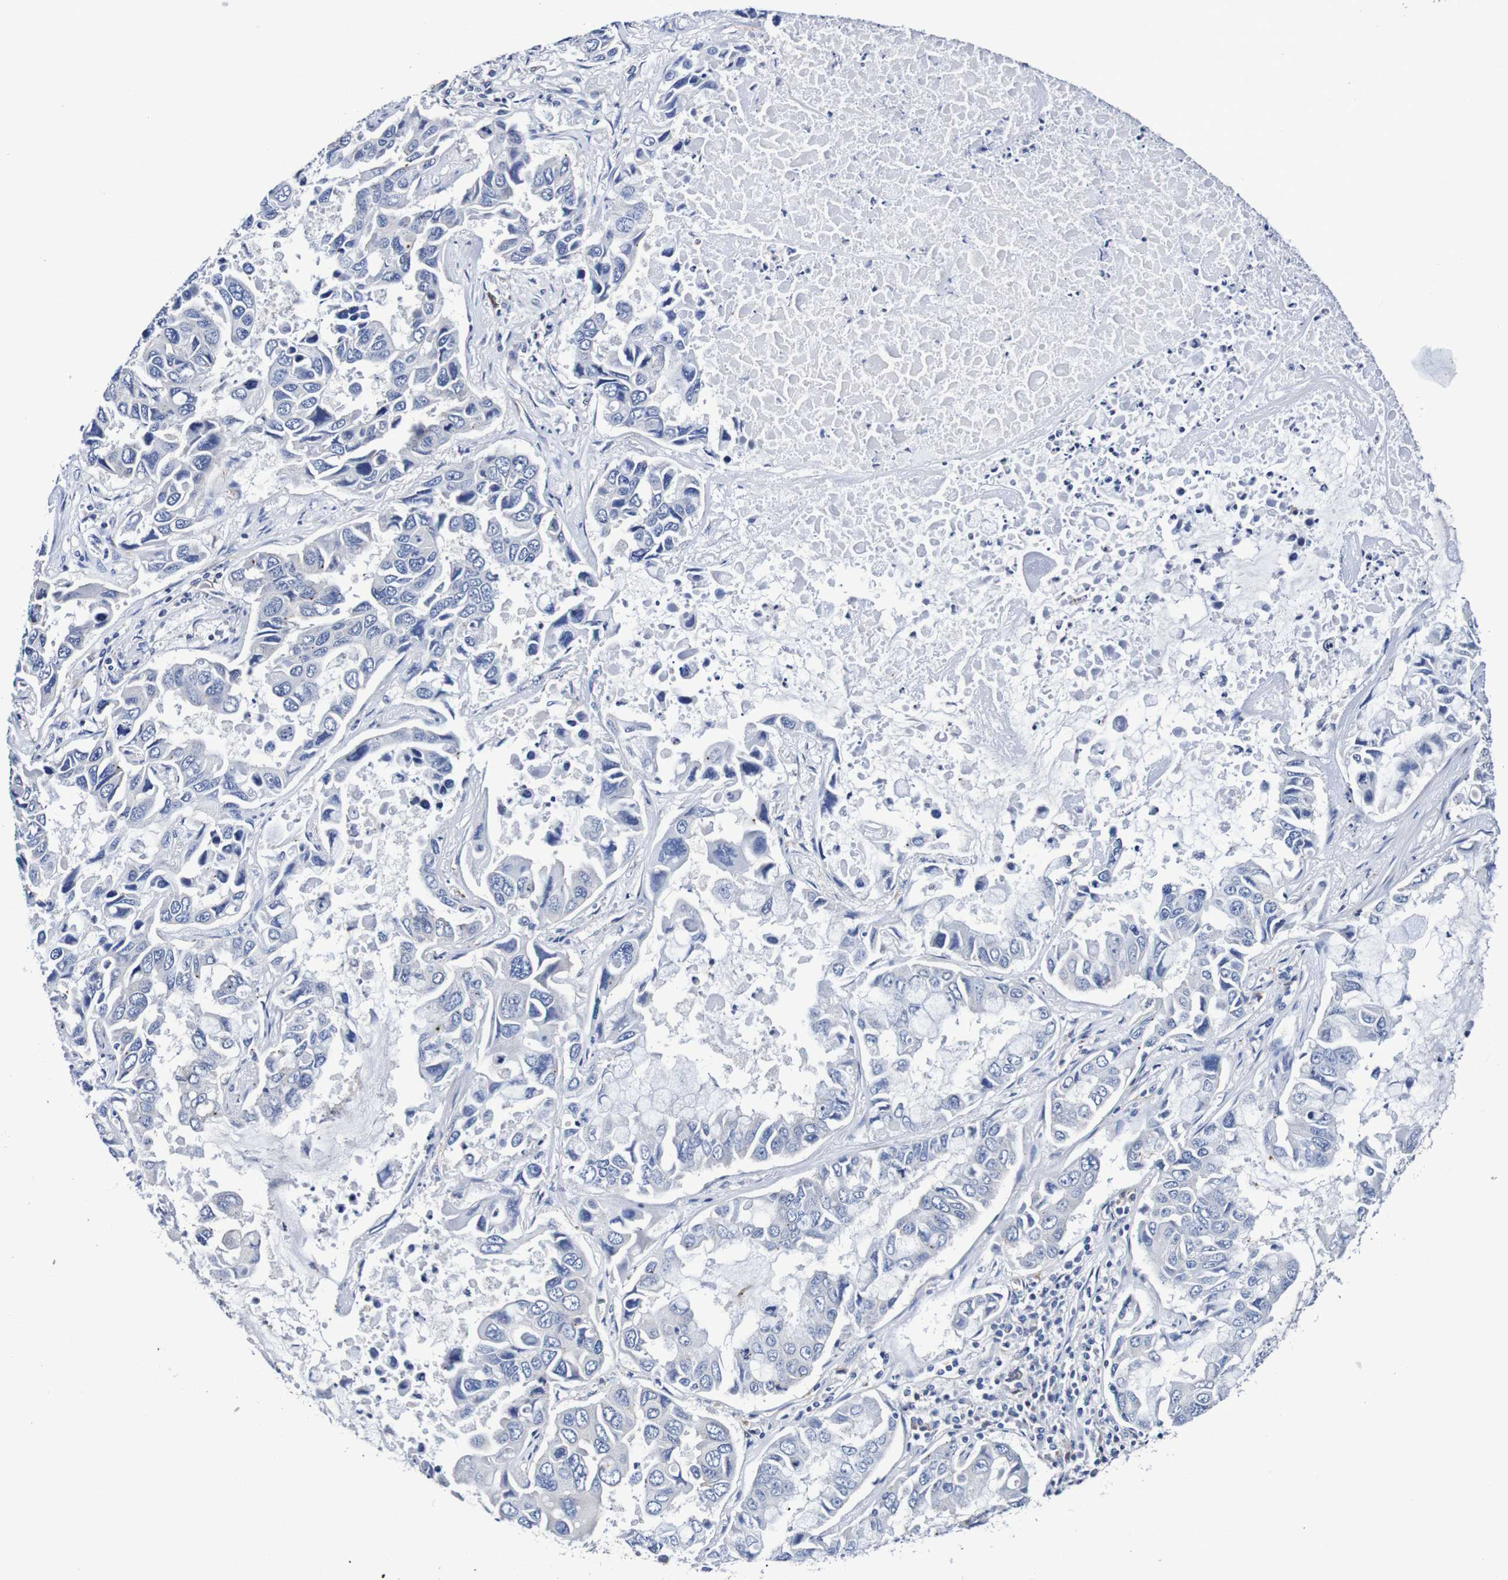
{"staining": {"intensity": "negative", "quantity": "none", "location": "none"}, "tissue": "lung cancer", "cell_type": "Tumor cells", "image_type": "cancer", "snomed": [{"axis": "morphology", "description": "Adenocarcinoma, NOS"}, {"axis": "topography", "description": "Lung"}], "caption": "Human adenocarcinoma (lung) stained for a protein using IHC demonstrates no positivity in tumor cells.", "gene": "SEZ6", "patient": {"sex": "male", "age": 64}}